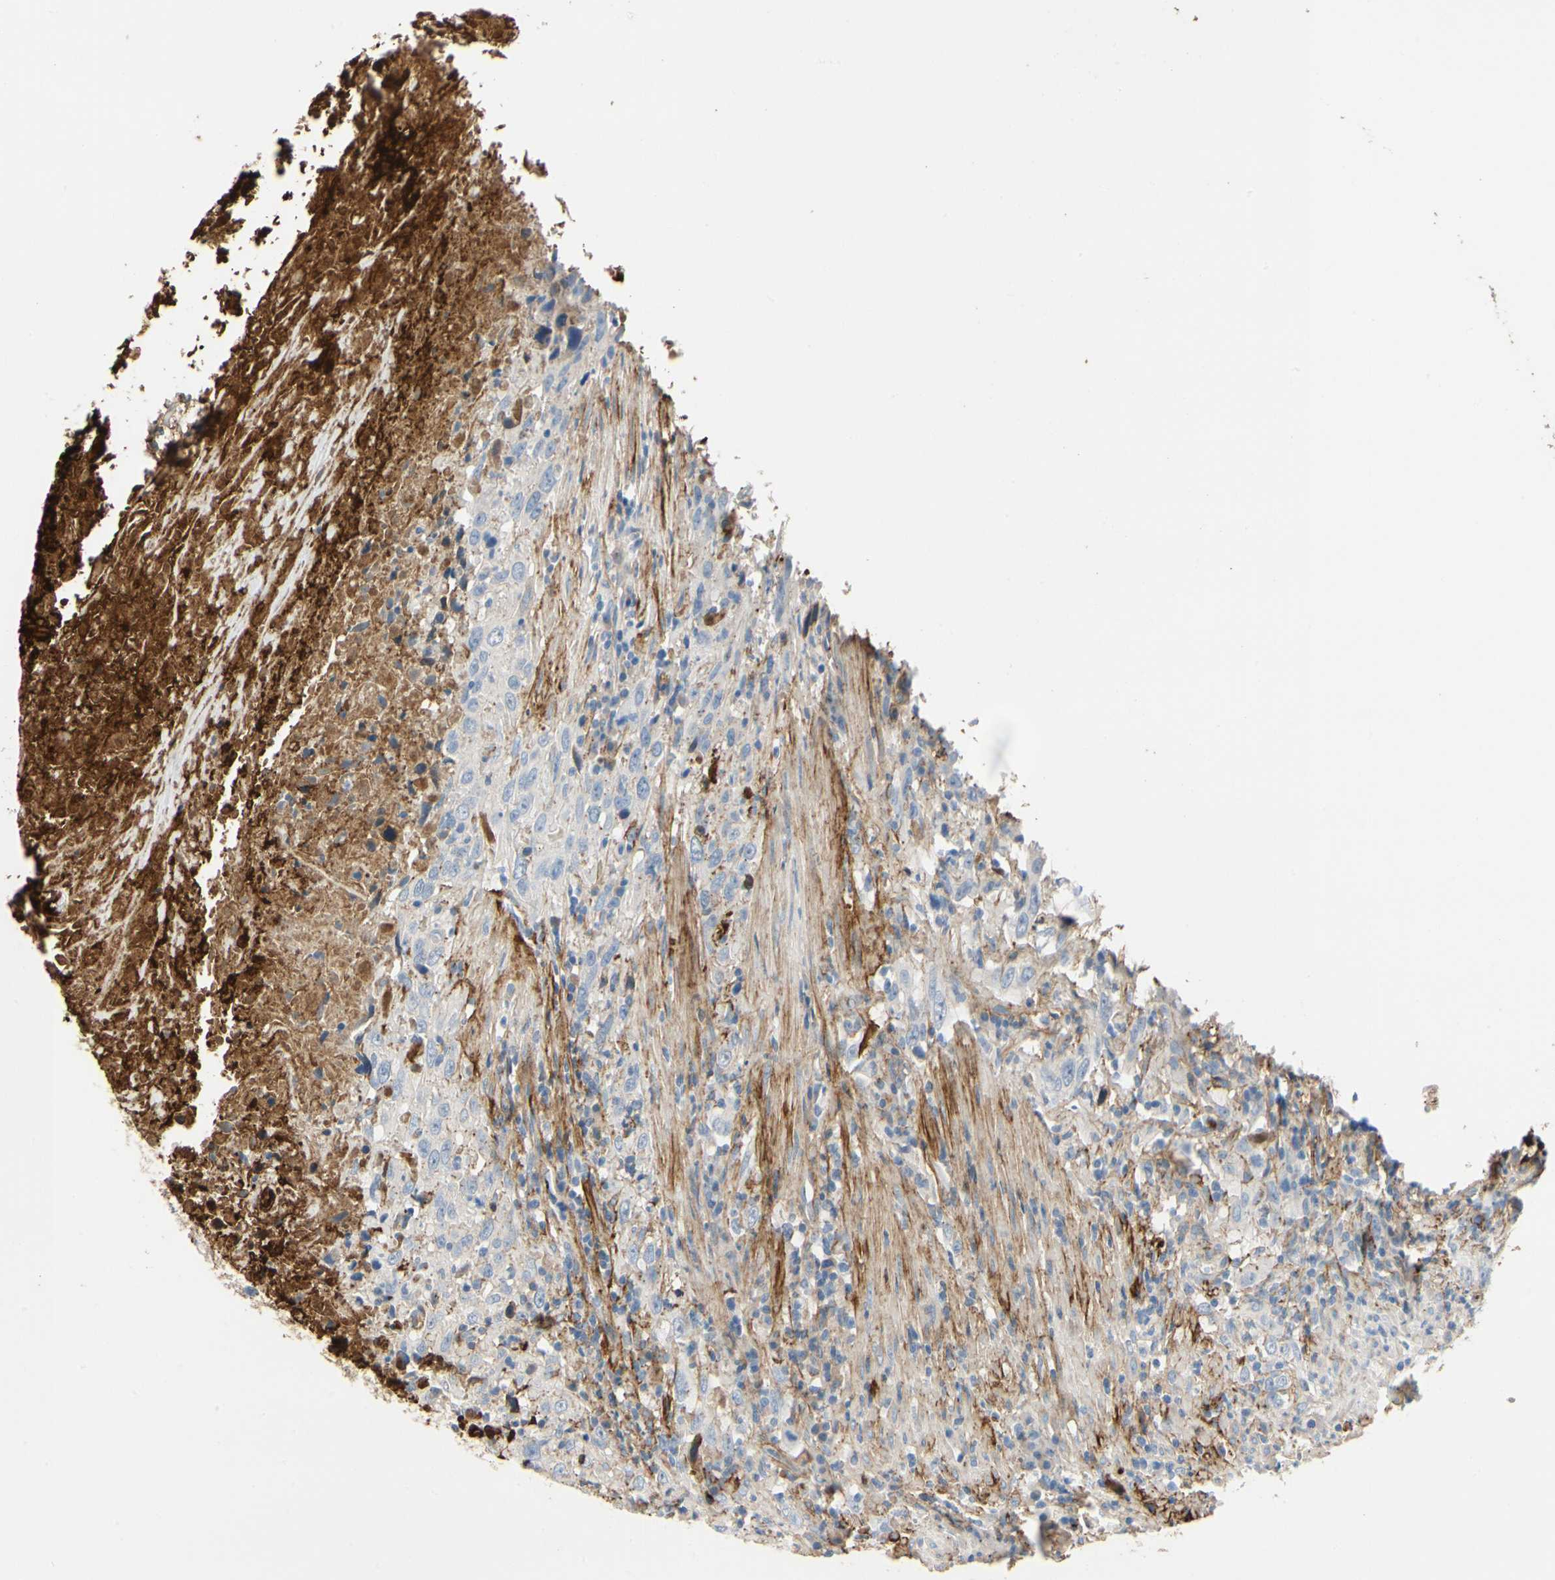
{"staining": {"intensity": "strong", "quantity": ">75%", "location": "cytoplasmic/membranous"}, "tissue": "urothelial cancer", "cell_type": "Tumor cells", "image_type": "cancer", "snomed": [{"axis": "morphology", "description": "Urothelial carcinoma, High grade"}, {"axis": "topography", "description": "Urinary bladder"}], "caption": "Human urothelial cancer stained for a protein (brown) displays strong cytoplasmic/membranous positive positivity in about >75% of tumor cells.", "gene": "FGB", "patient": {"sex": "male", "age": 61}}